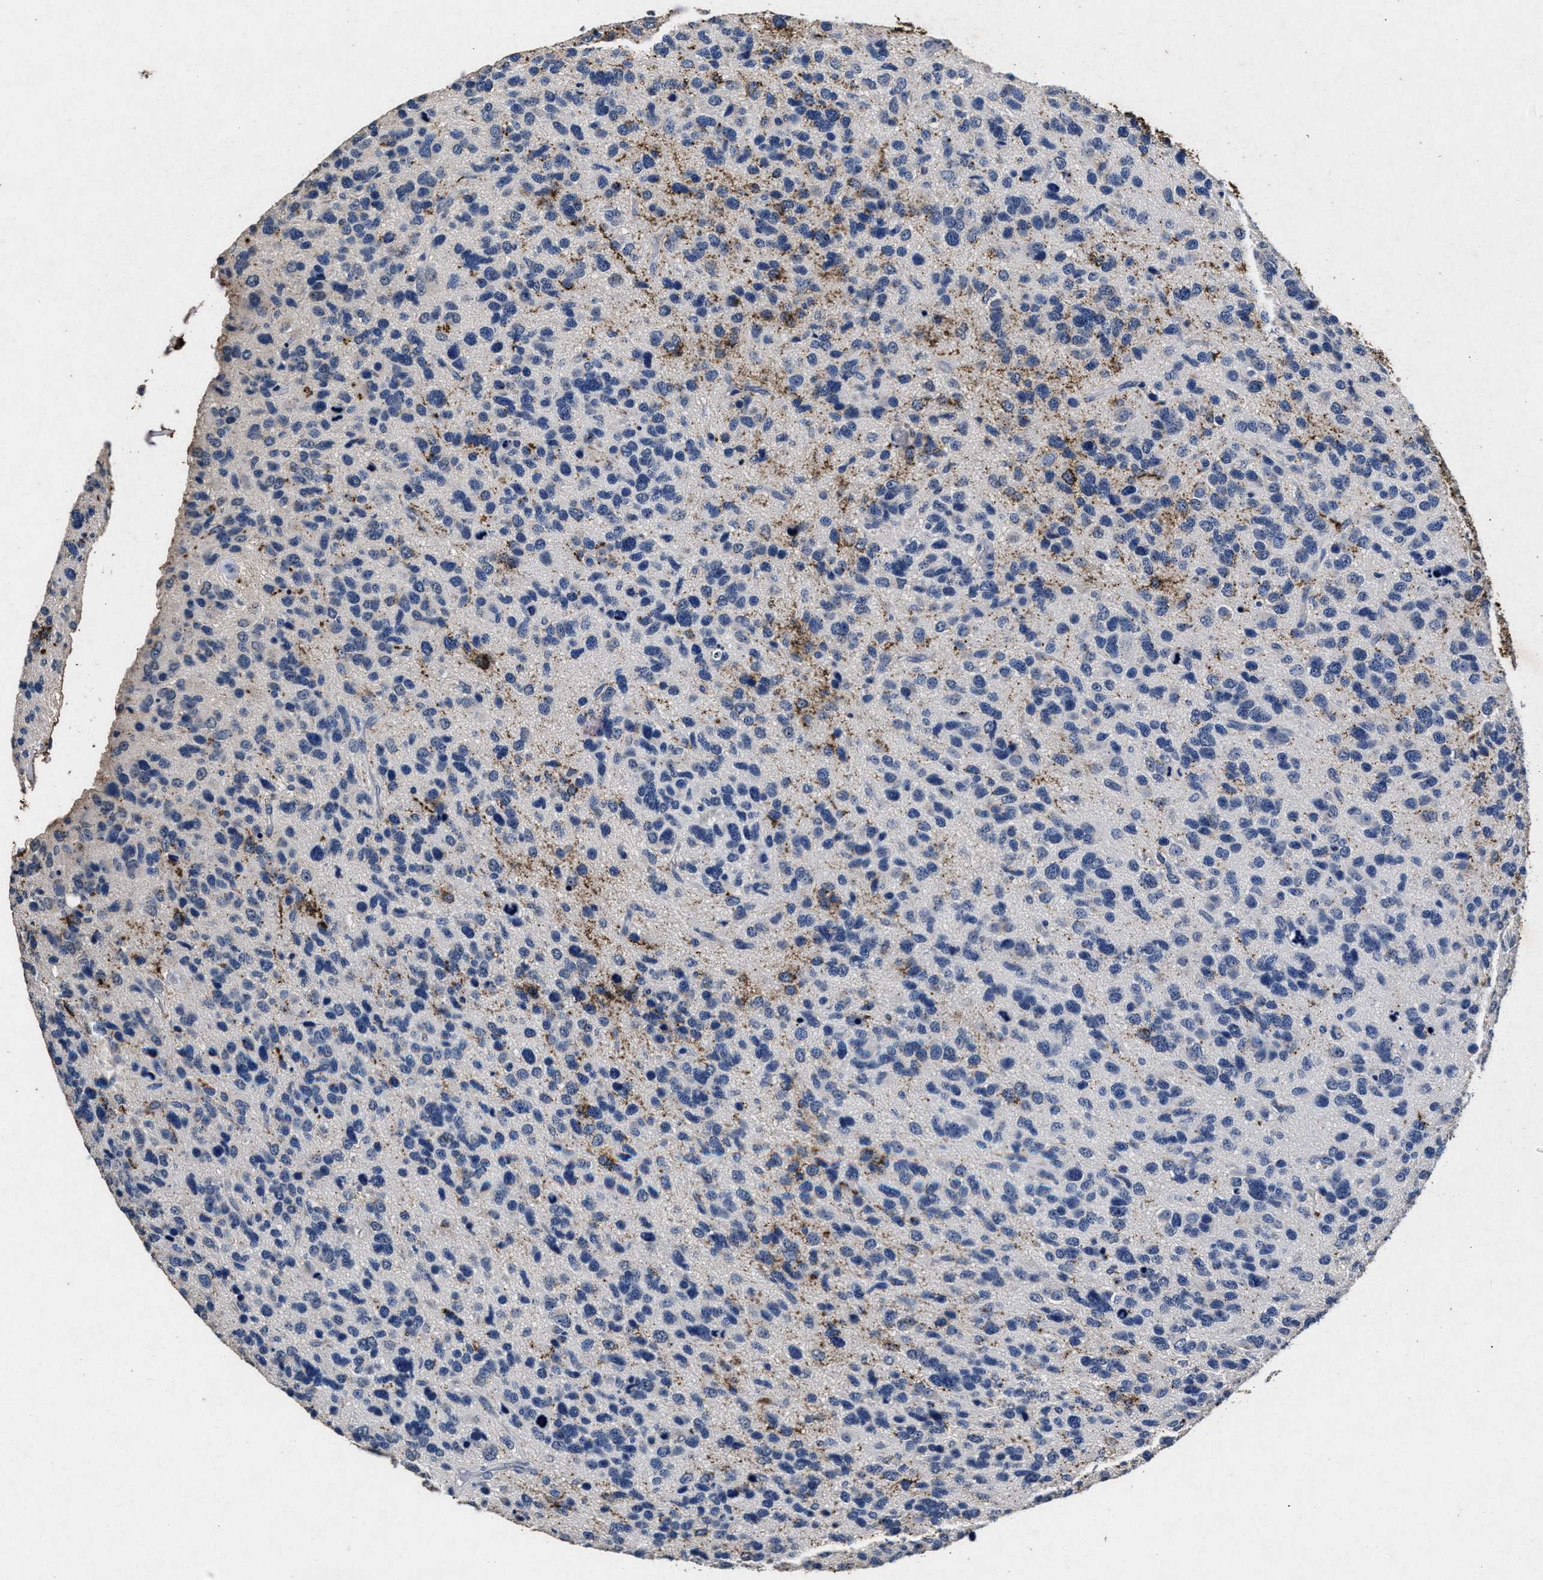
{"staining": {"intensity": "weak", "quantity": "<25%", "location": "cytoplasmic/membranous"}, "tissue": "glioma", "cell_type": "Tumor cells", "image_type": "cancer", "snomed": [{"axis": "morphology", "description": "Glioma, malignant, High grade"}, {"axis": "topography", "description": "Brain"}], "caption": "The IHC image has no significant staining in tumor cells of high-grade glioma (malignant) tissue. (Immunohistochemistry, brightfield microscopy, high magnification).", "gene": "LTB4R2", "patient": {"sex": "female", "age": 58}}